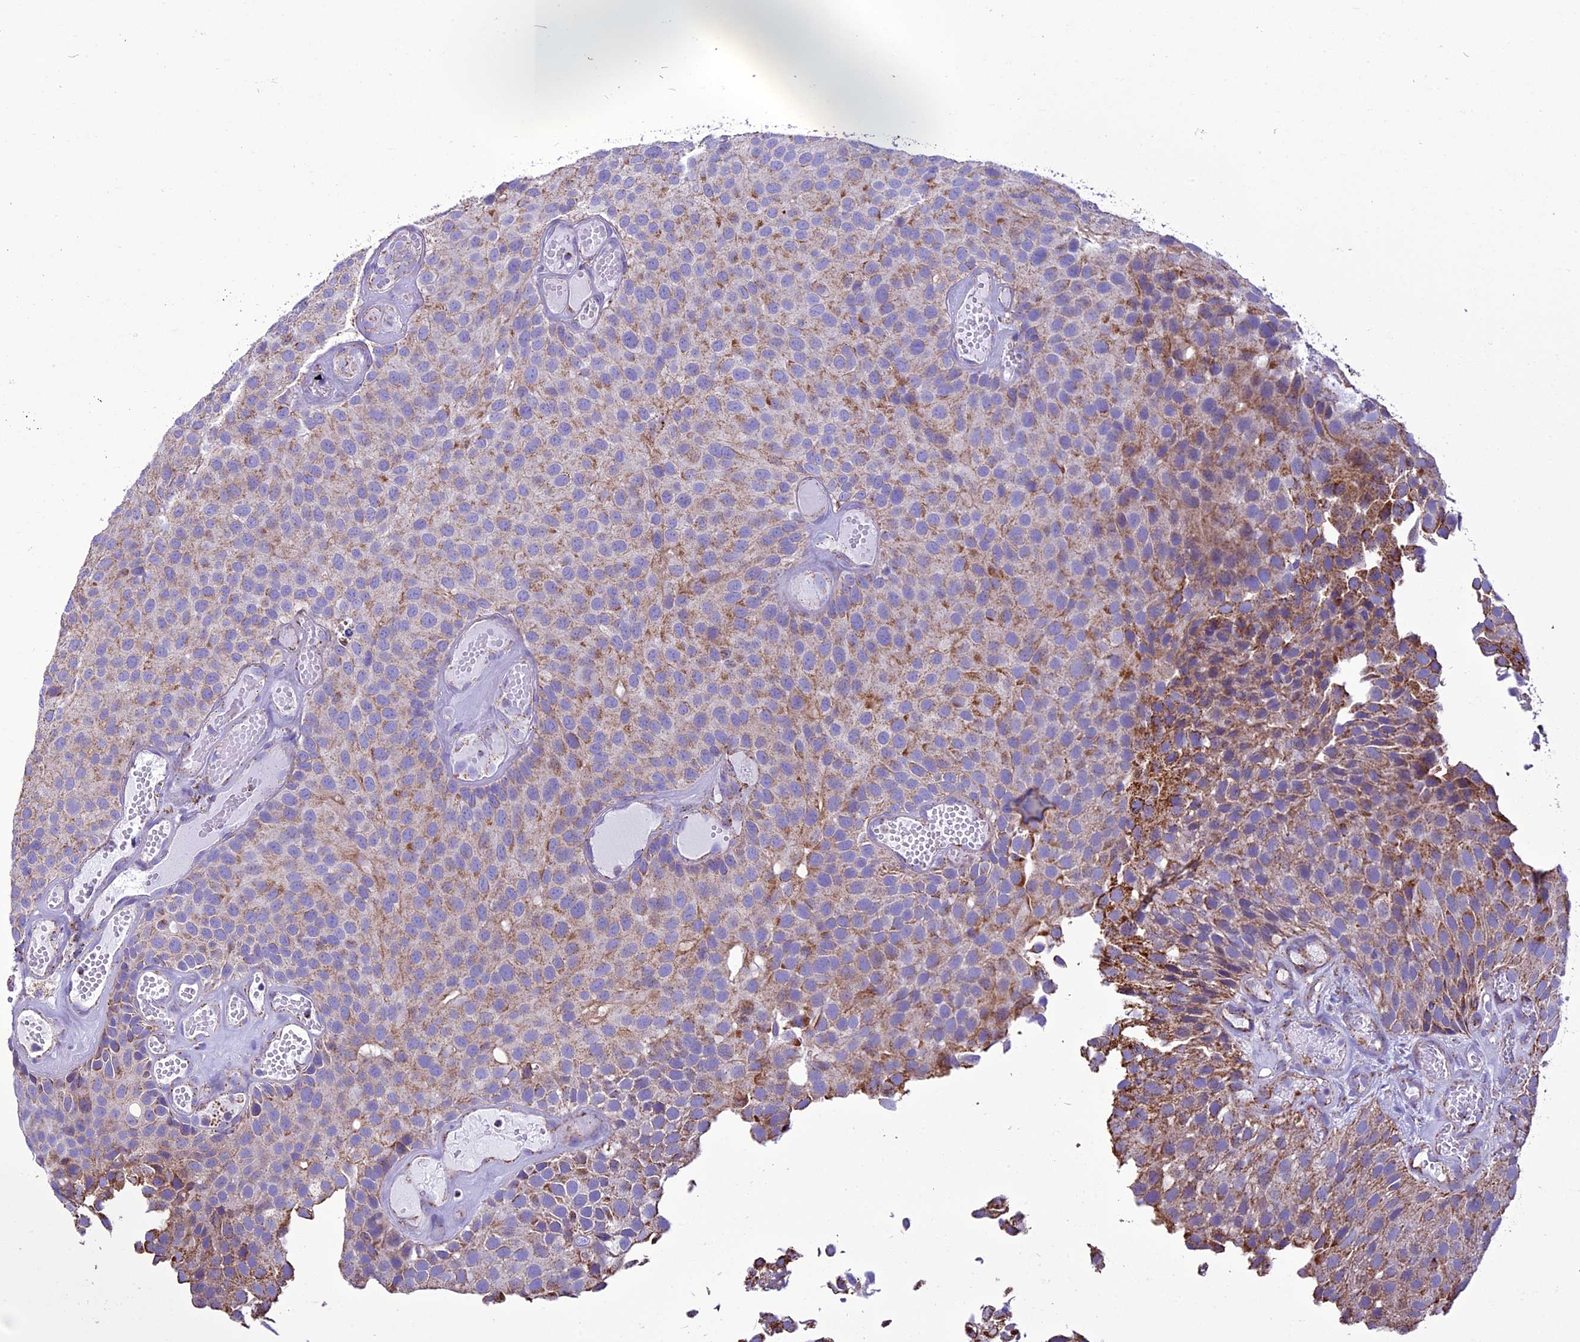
{"staining": {"intensity": "moderate", "quantity": "<25%", "location": "cytoplasmic/membranous"}, "tissue": "urothelial cancer", "cell_type": "Tumor cells", "image_type": "cancer", "snomed": [{"axis": "morphology", "description": "Urothelial carcinoma, Low grade"}, {"axis": "topography", "description": "Urinary bladder"}], "caption": "The photomicrograph displays immunohistochemical staining of urothelial cancer. There is moderate cytoplasmic/membranous expression is appreciated in approximately <25% of tumor cells. The staining was performed using DAB (3,3'-diaminobenzidine) to visualize the protein expression in brown, while the nuclei were stained in blue with hematoxylin (Magnification: 20x).", "gene": "ICA1L", "patient": {"sex": "male", "age": 89}}